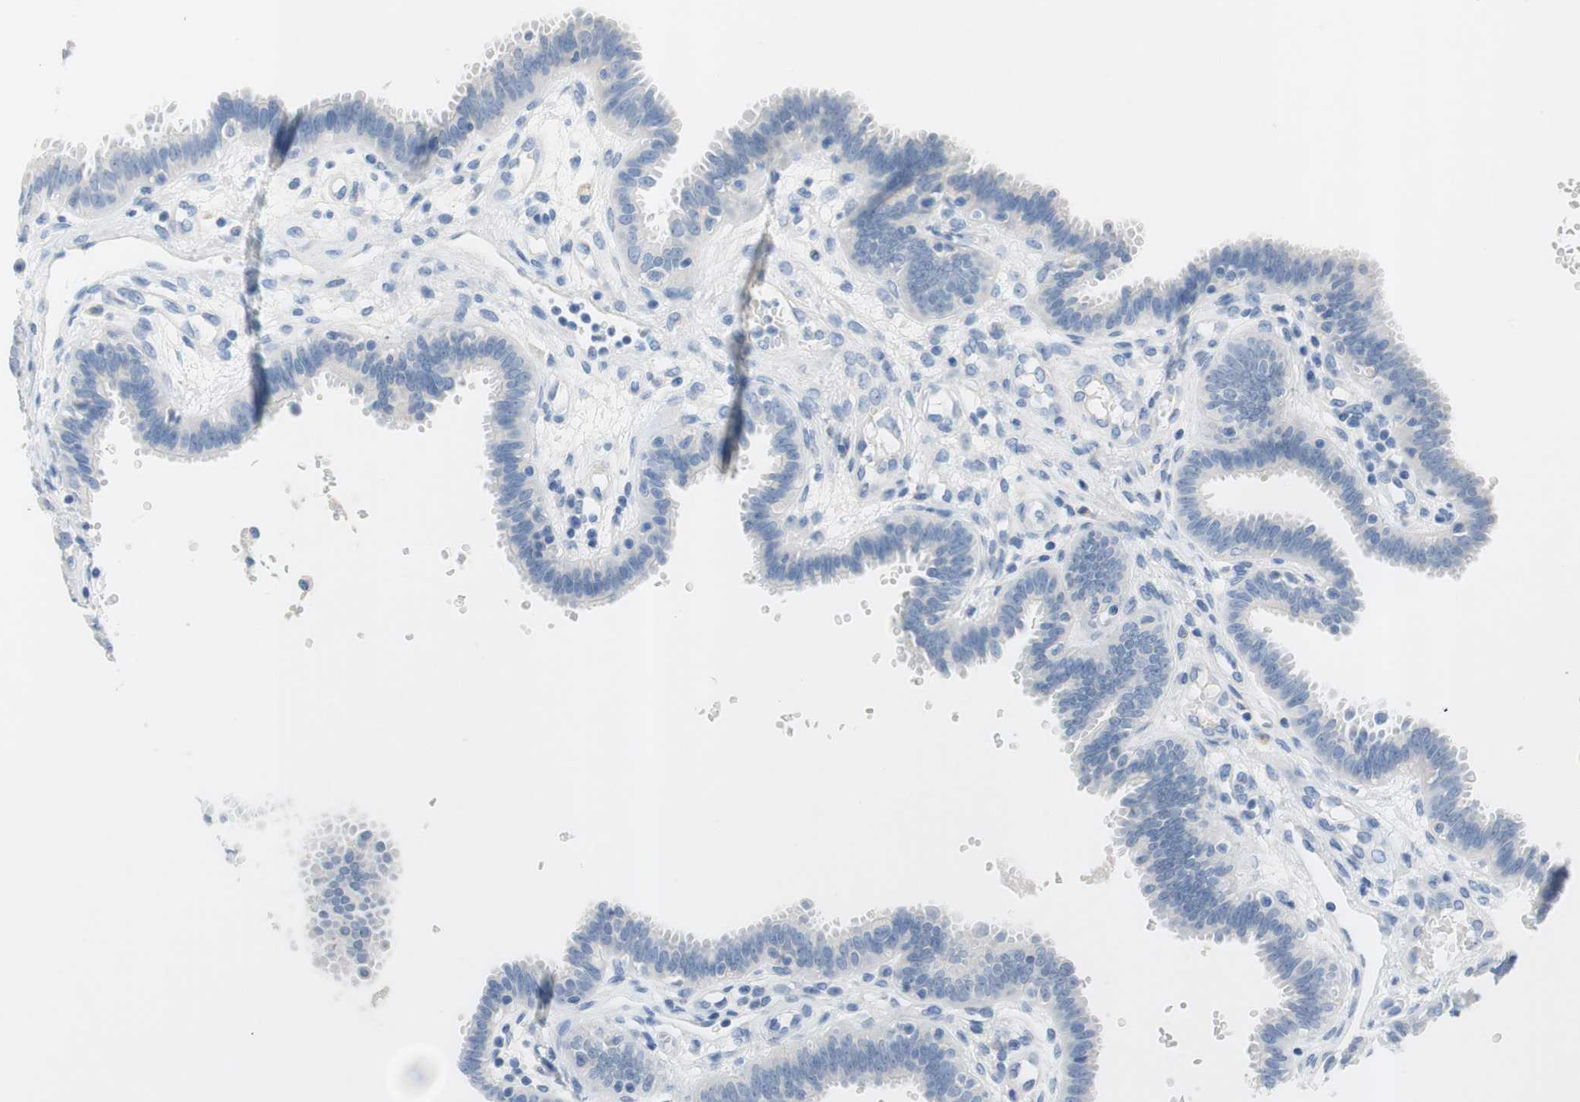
{"staining": {"intensity": "negative", "quantity": "none", "location": "none"}, "tissue": "fallopian tube", "cell_type": "Glandular cells", "image_type": "normal", "snomed": [{"axis": "morphology", "description": "Normal tissue, NOS"}, {"axis": "topography", "description": "Fallopian tube"}], "caption": "This is a image of immunohistochemistry staining of unremarkable fallopian tube, which shows no expression in glandular cells.", "gene": "POLR2J3", "patient": {"sex": "female", "age": 32}}